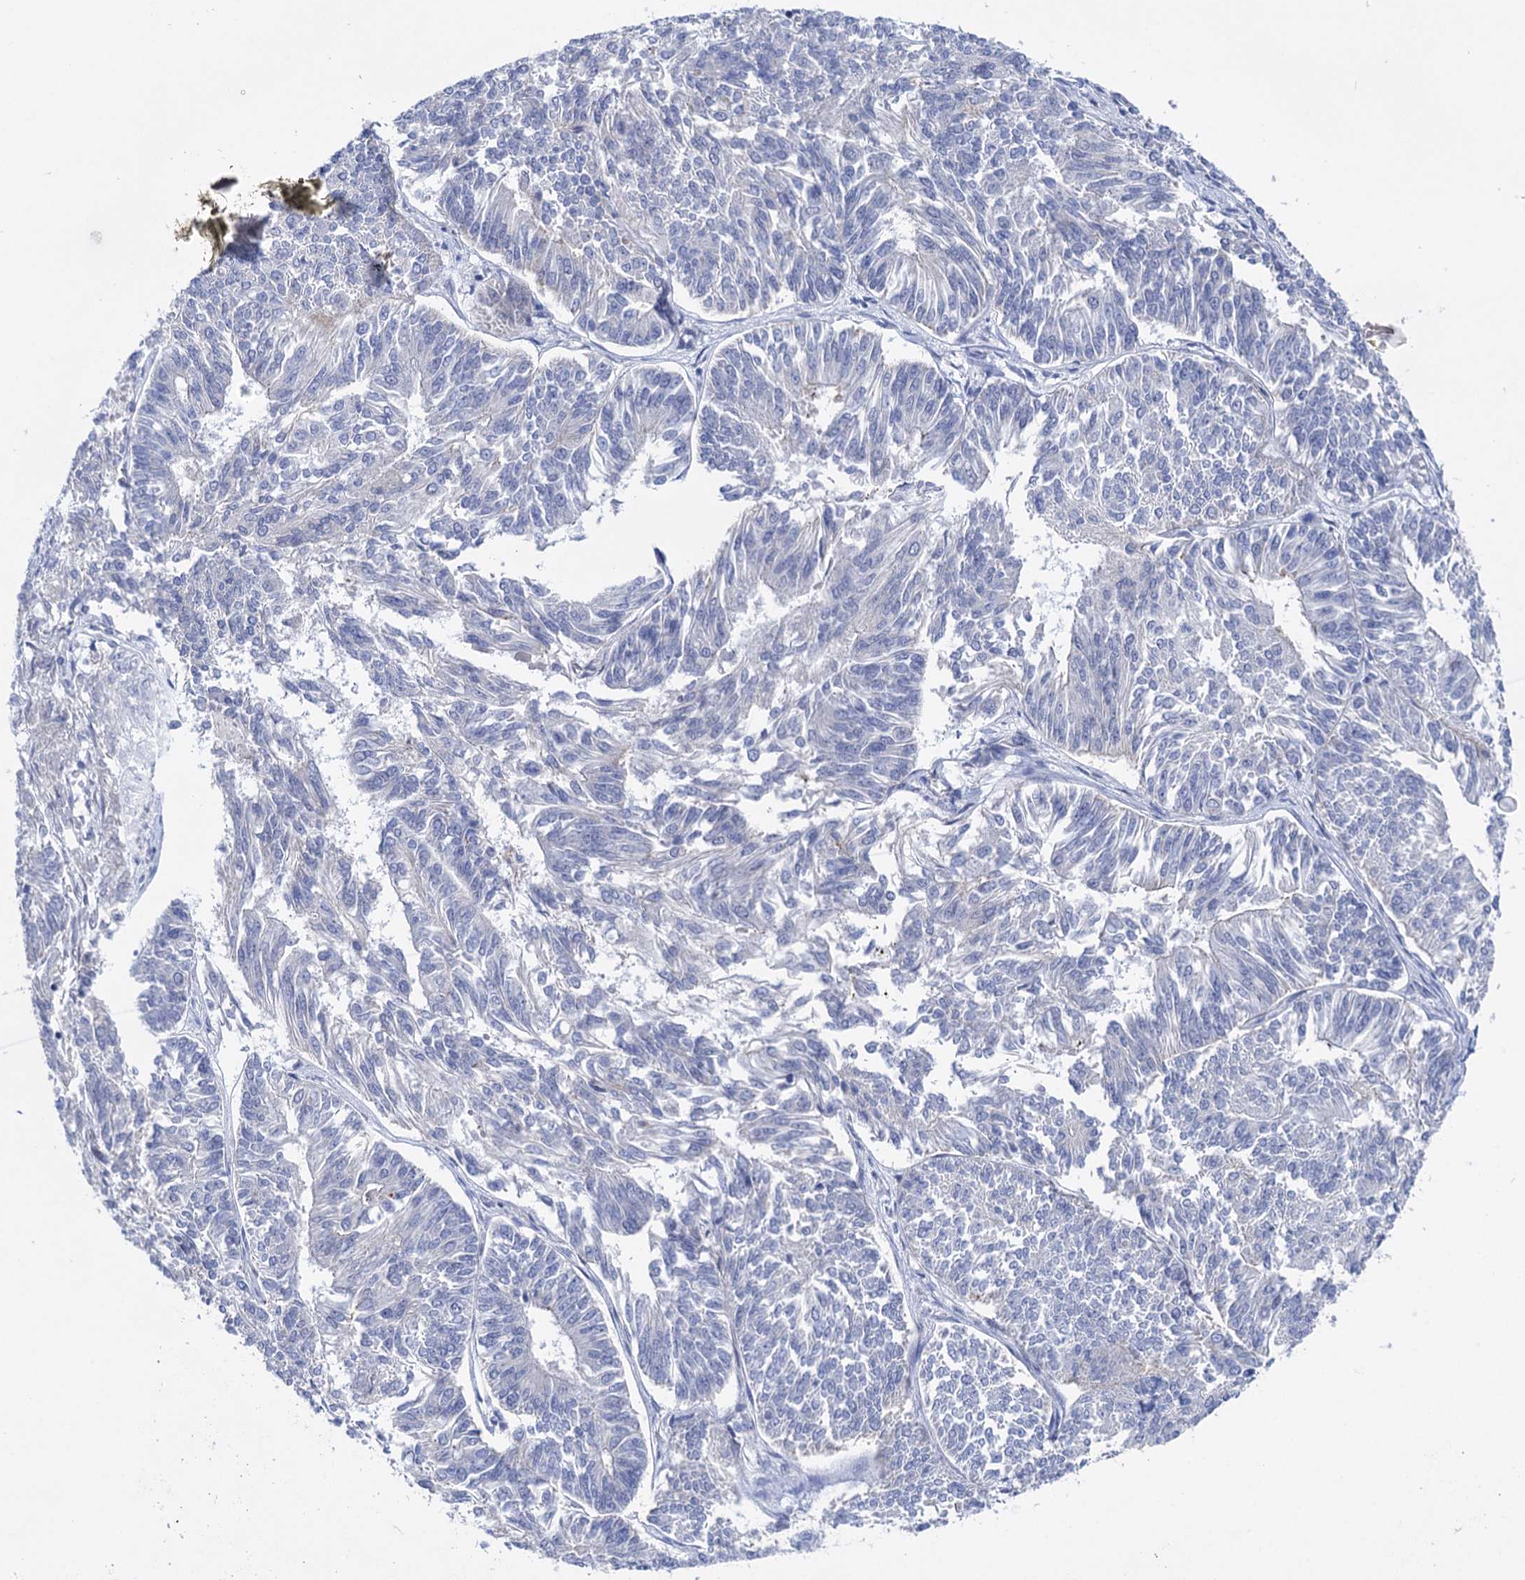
{"staining": {"intensity": "negative", "quantity": "none", "location": "none"}, "tissue": "endometrial cancer", "cell_type": "Tumor cells", "image_type": "cancer", "snomed": [{"axis": "morphology", "description": "Adenocarcinoma, NOS"}, {"axis": "topography", "description": "Endometrium"}], "caption": "Human endometrial cancer (adenocarcinoma) stained for a protein using immunohistochemistry (IHC) demonstrates no positivity in tumor cells.", "gene": "SUCLA2", "patient": {"sex": "female", "age": 58}}